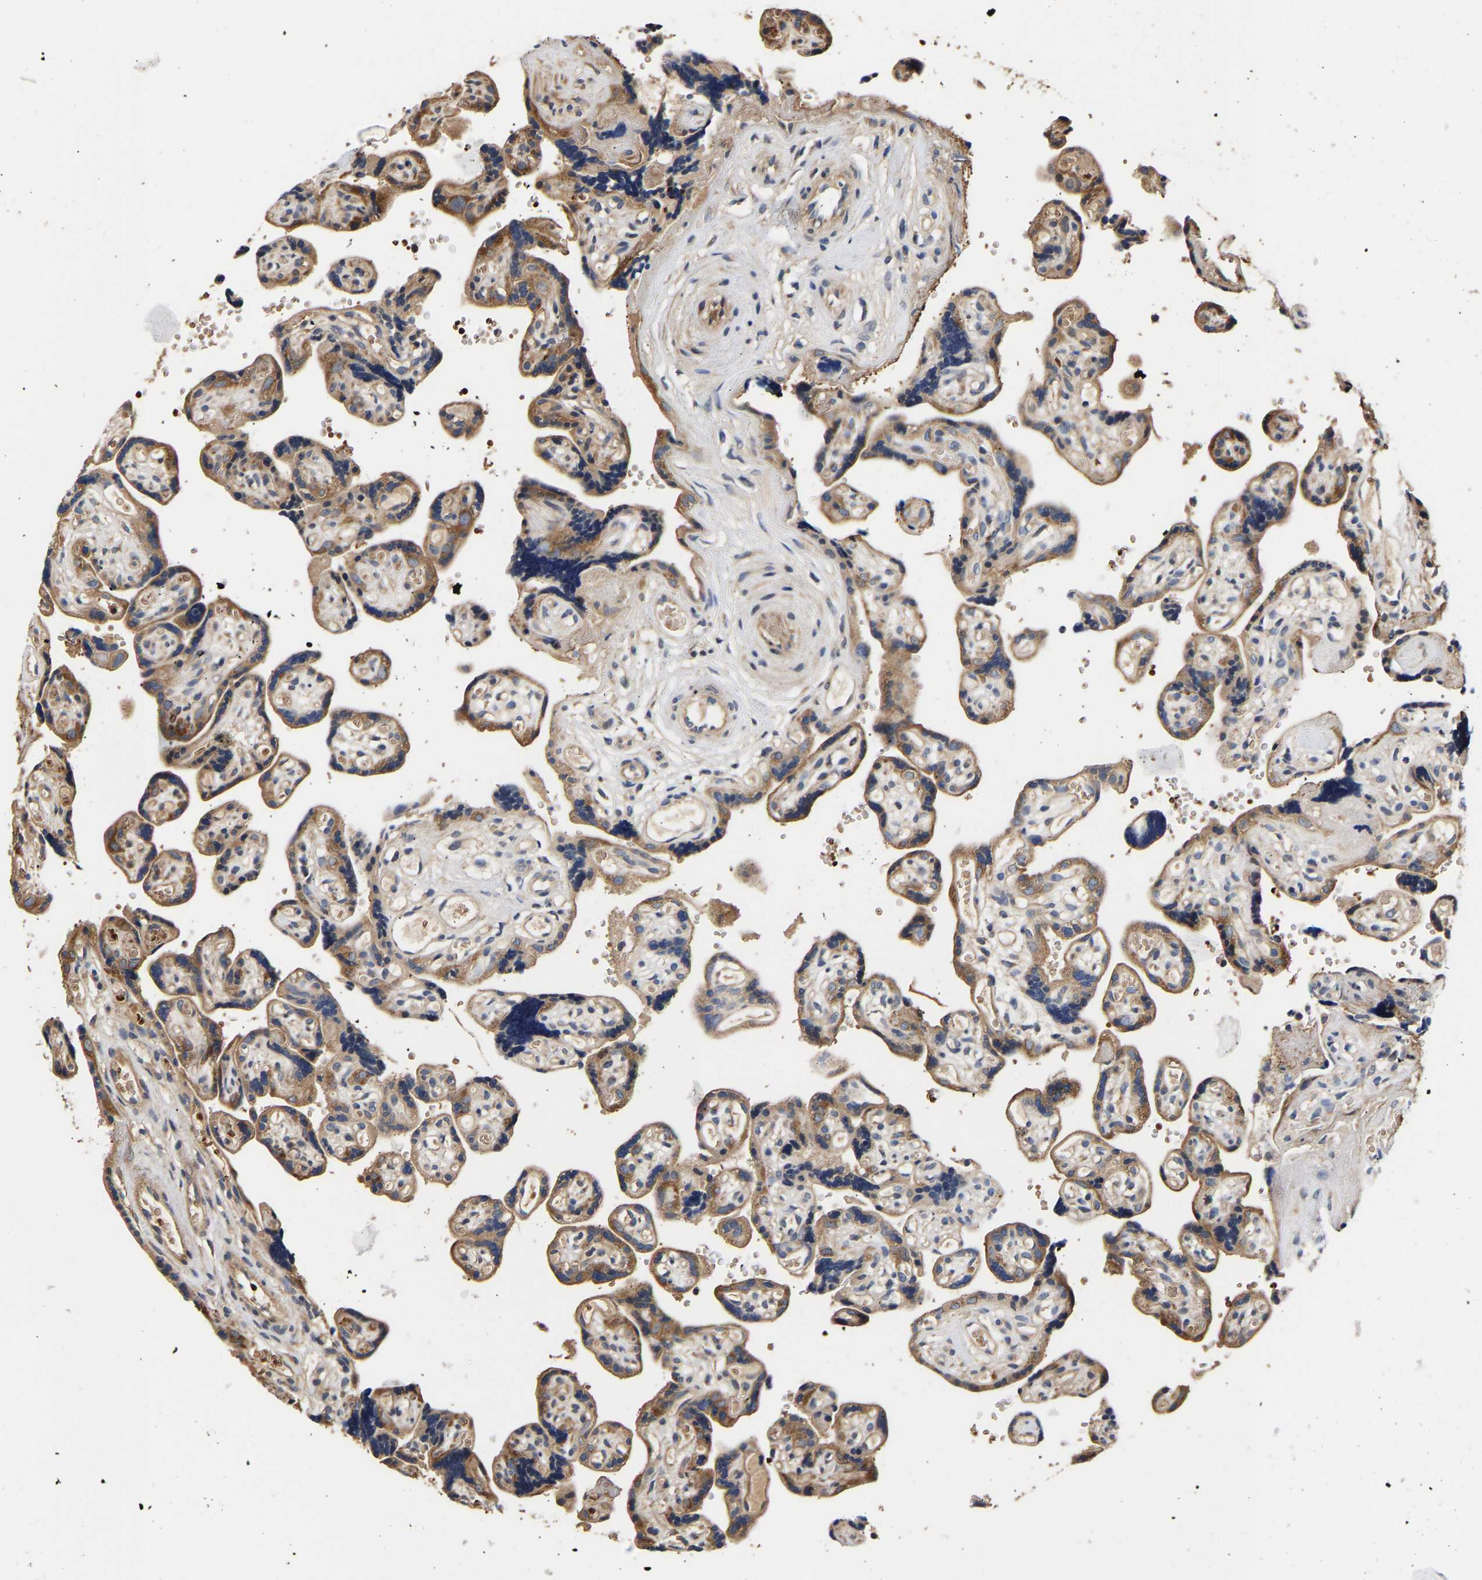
{"staining": {"intensity": "moderate", "quantity": ">75%", "location": "cytoplasmic/membranous"}, "tissue": "placenta", "cell_type": "Decidual cells", "image_type": "normal", "snomed": [{"axis": "morphology", "description": "Normal tissue, NOS"}, {"axis": "topography", "description": "Placenta"}], "caption": "Immunohistochemistry of unremarkable placenta displays medium levels of moderate cytoplasmic/membranous staining in about >75% of decidual cells.", "gene": "LRBA", "patient": {"sex": "female", "age": 30}}